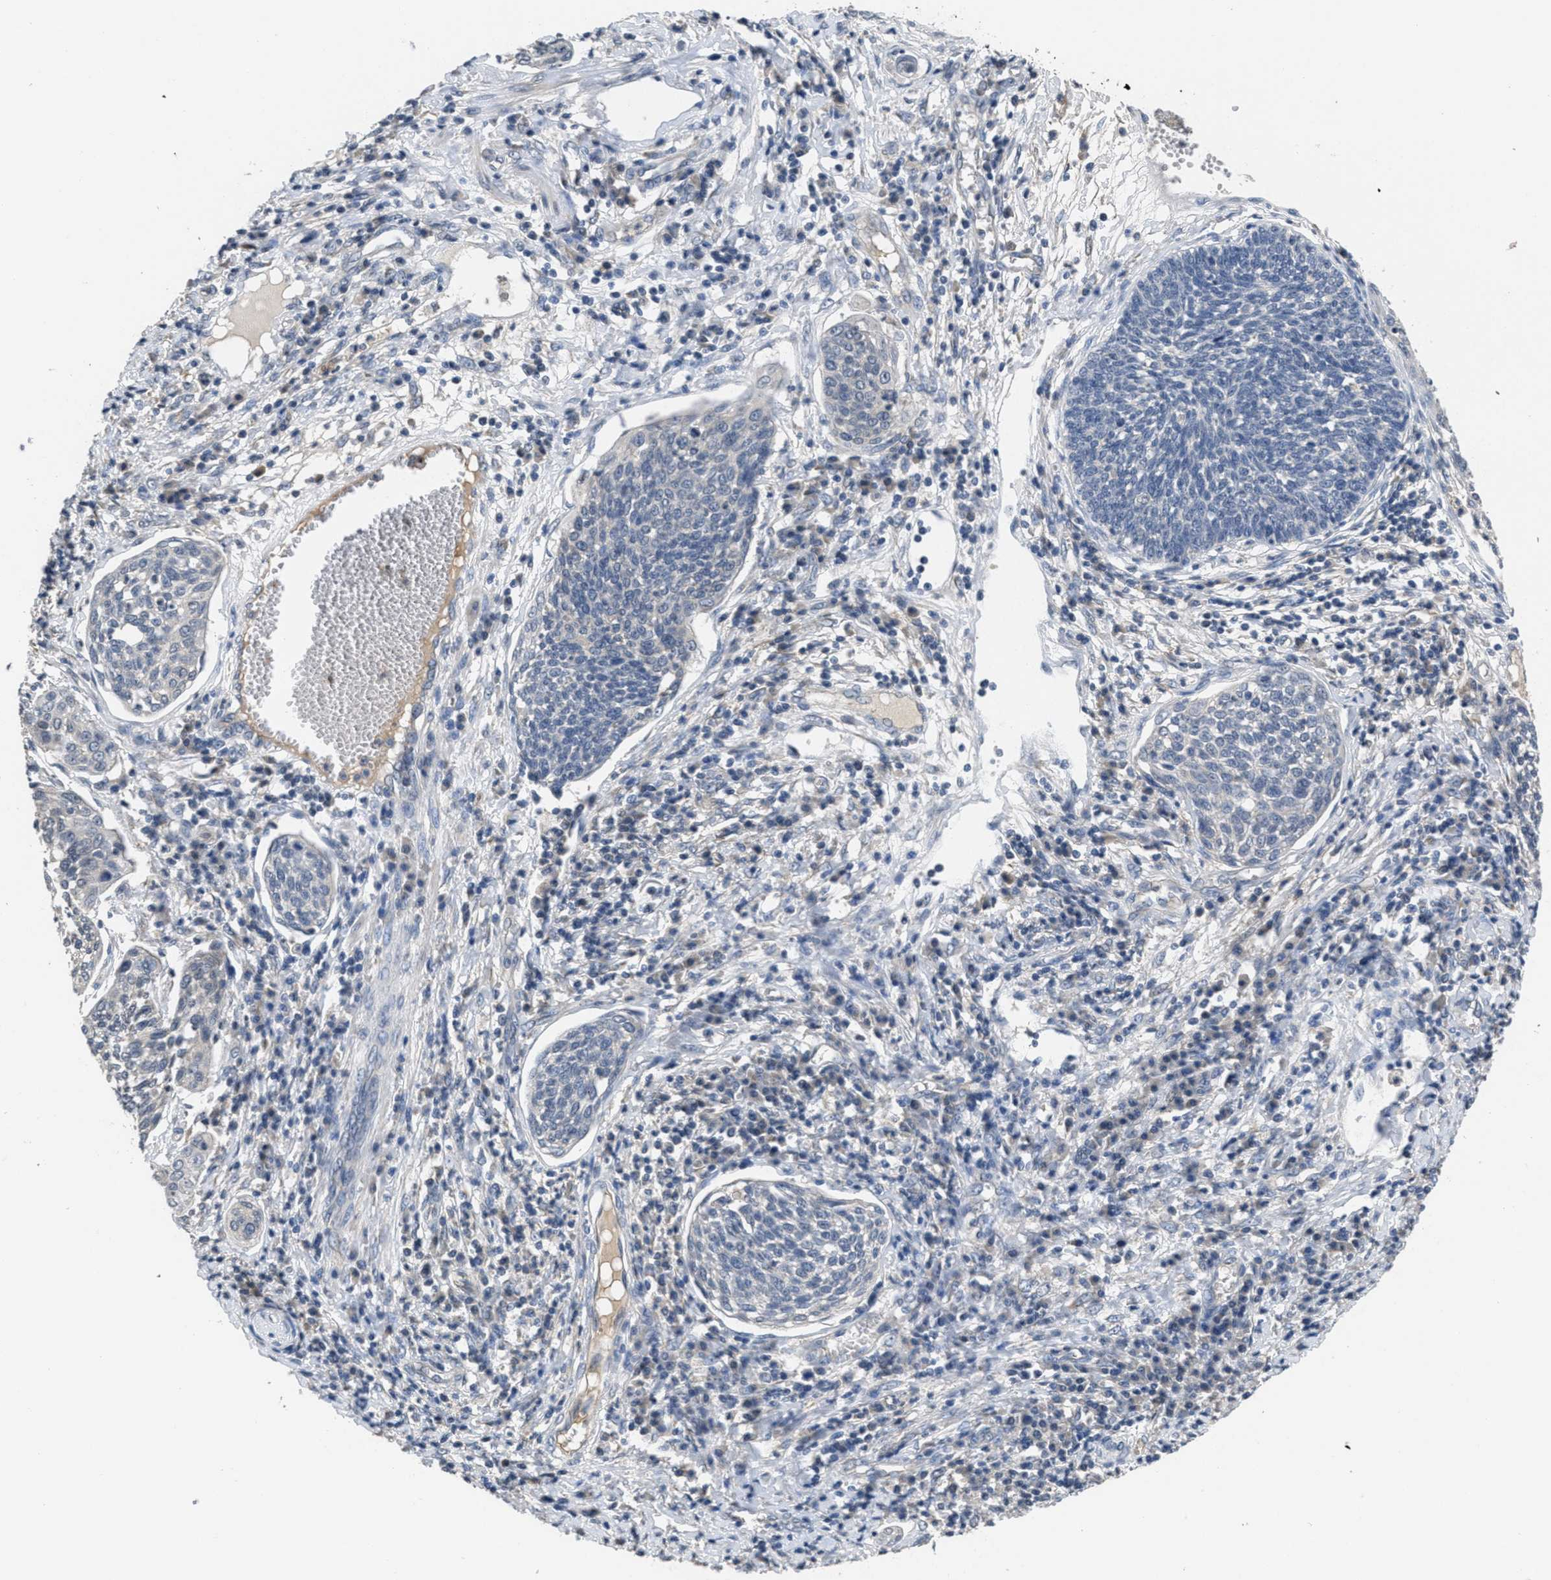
{"staining": {"intensity": "negative", "quantity": "none", "location": "none"}, "tissue": "cervical cancer", "cell_type": "Tumor cells", "image_type": "cancer", "snomed": [{"axis": "morphology", "description": "Squamous cell carcinoma, NOS"}, {"axis": "topography", "description": "Cervix"}], "caption": "A high-resolution photomicrograph shows immunohistochemistry (IHC) staining of cervical cancer, which exhibits no significant staining in tumor cells.", "gene": "ANGPT1", "patient": {"sex": "female", "age": 34}}